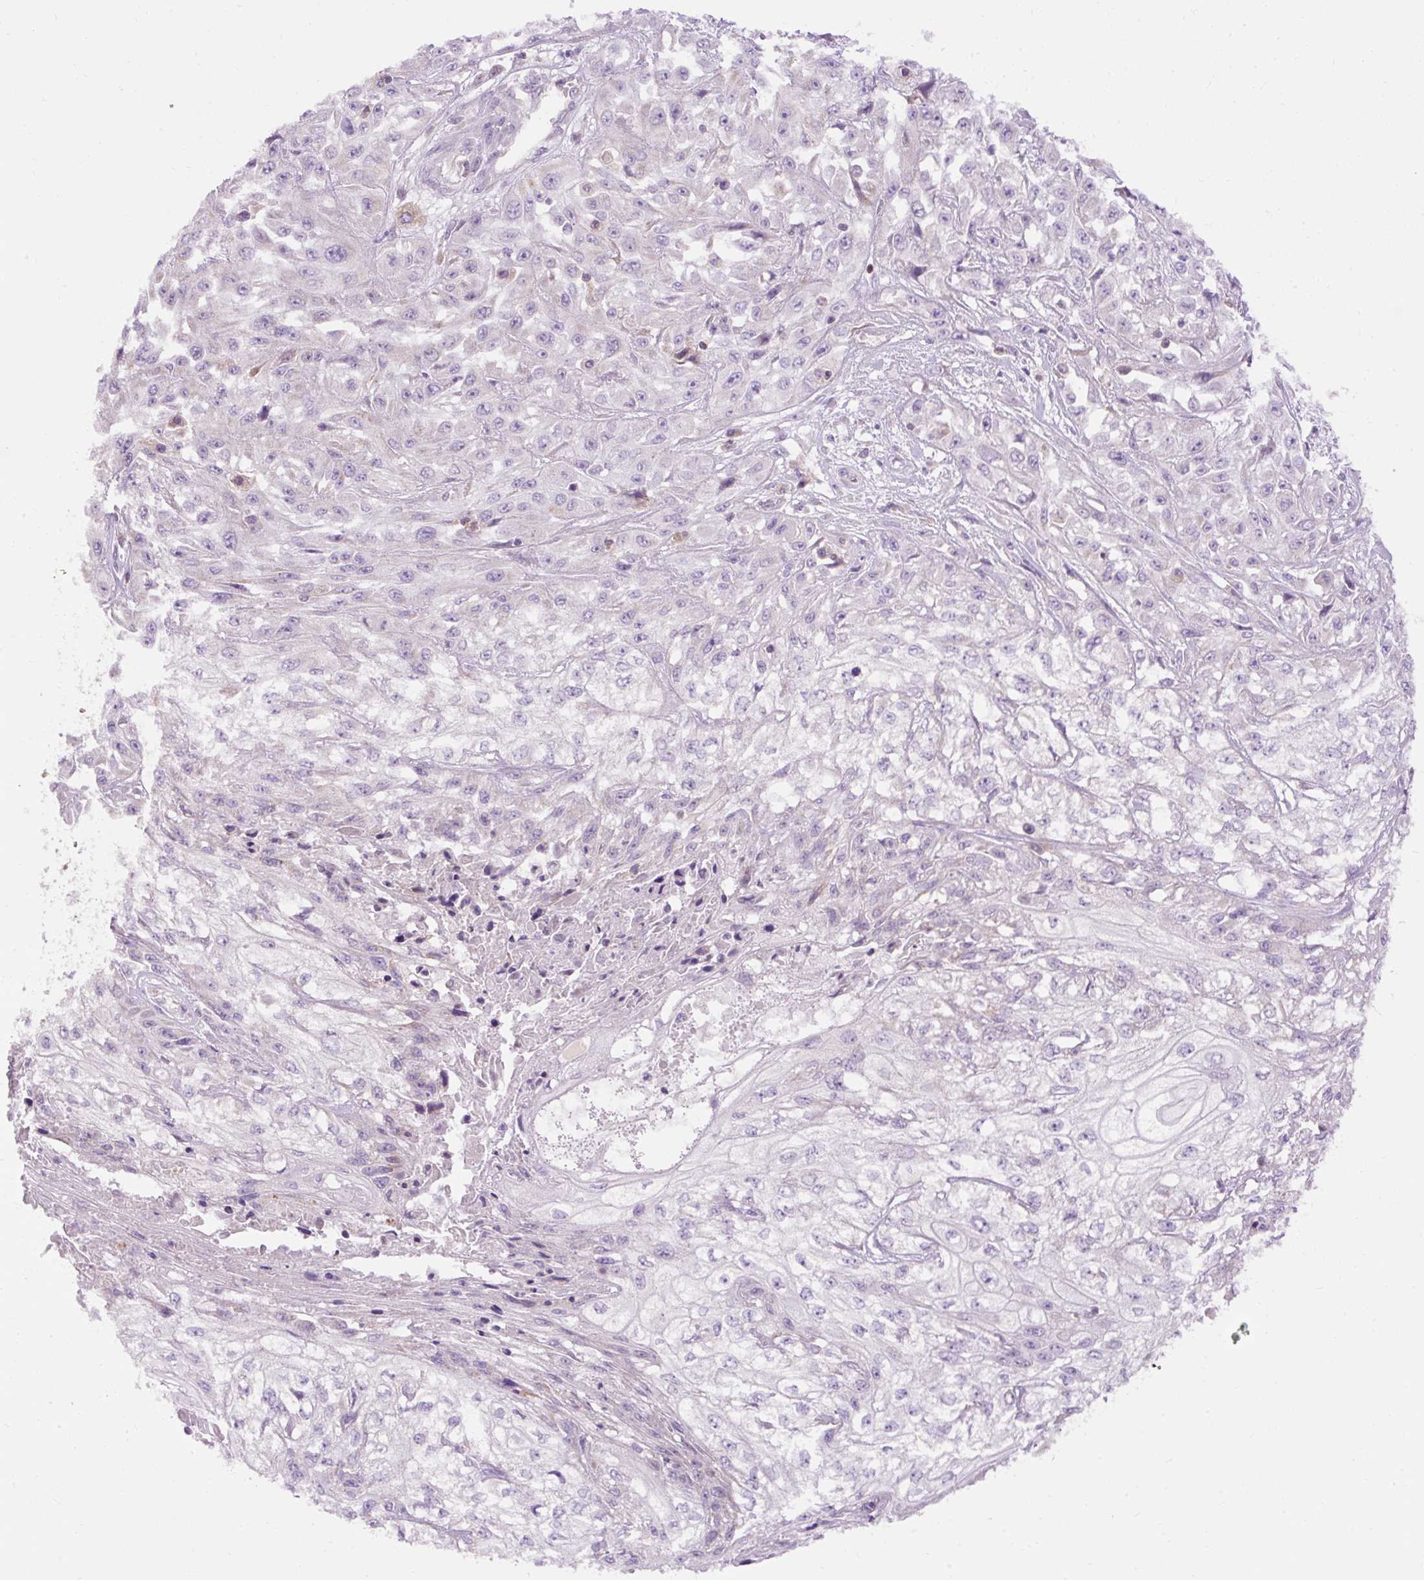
{"staining": {"intensity": "negative", "quantity": "none", "location": "none"}, "tissue": "skin cancer", "cell_type": "Tumor cells", "image_type": "cancer", "snomed": [{"axis": "morphology", "description": "Squamous cell carcinoma, NOS"}, {"axis": "morphology", "description": "Squamous cell carcinoma, metastatic, NOS"}, {"axis": "topography", "description": "Skin"}, {"axis": "topography", "description": "Lymph node"}], "caption": "Immunohistochemical staining of skin cancer (metastatic squamous cell carcinoma) displays no significant expression in tumor cells.", "gene": "CD83", "patient": {"sex": "male", "age": 75}}